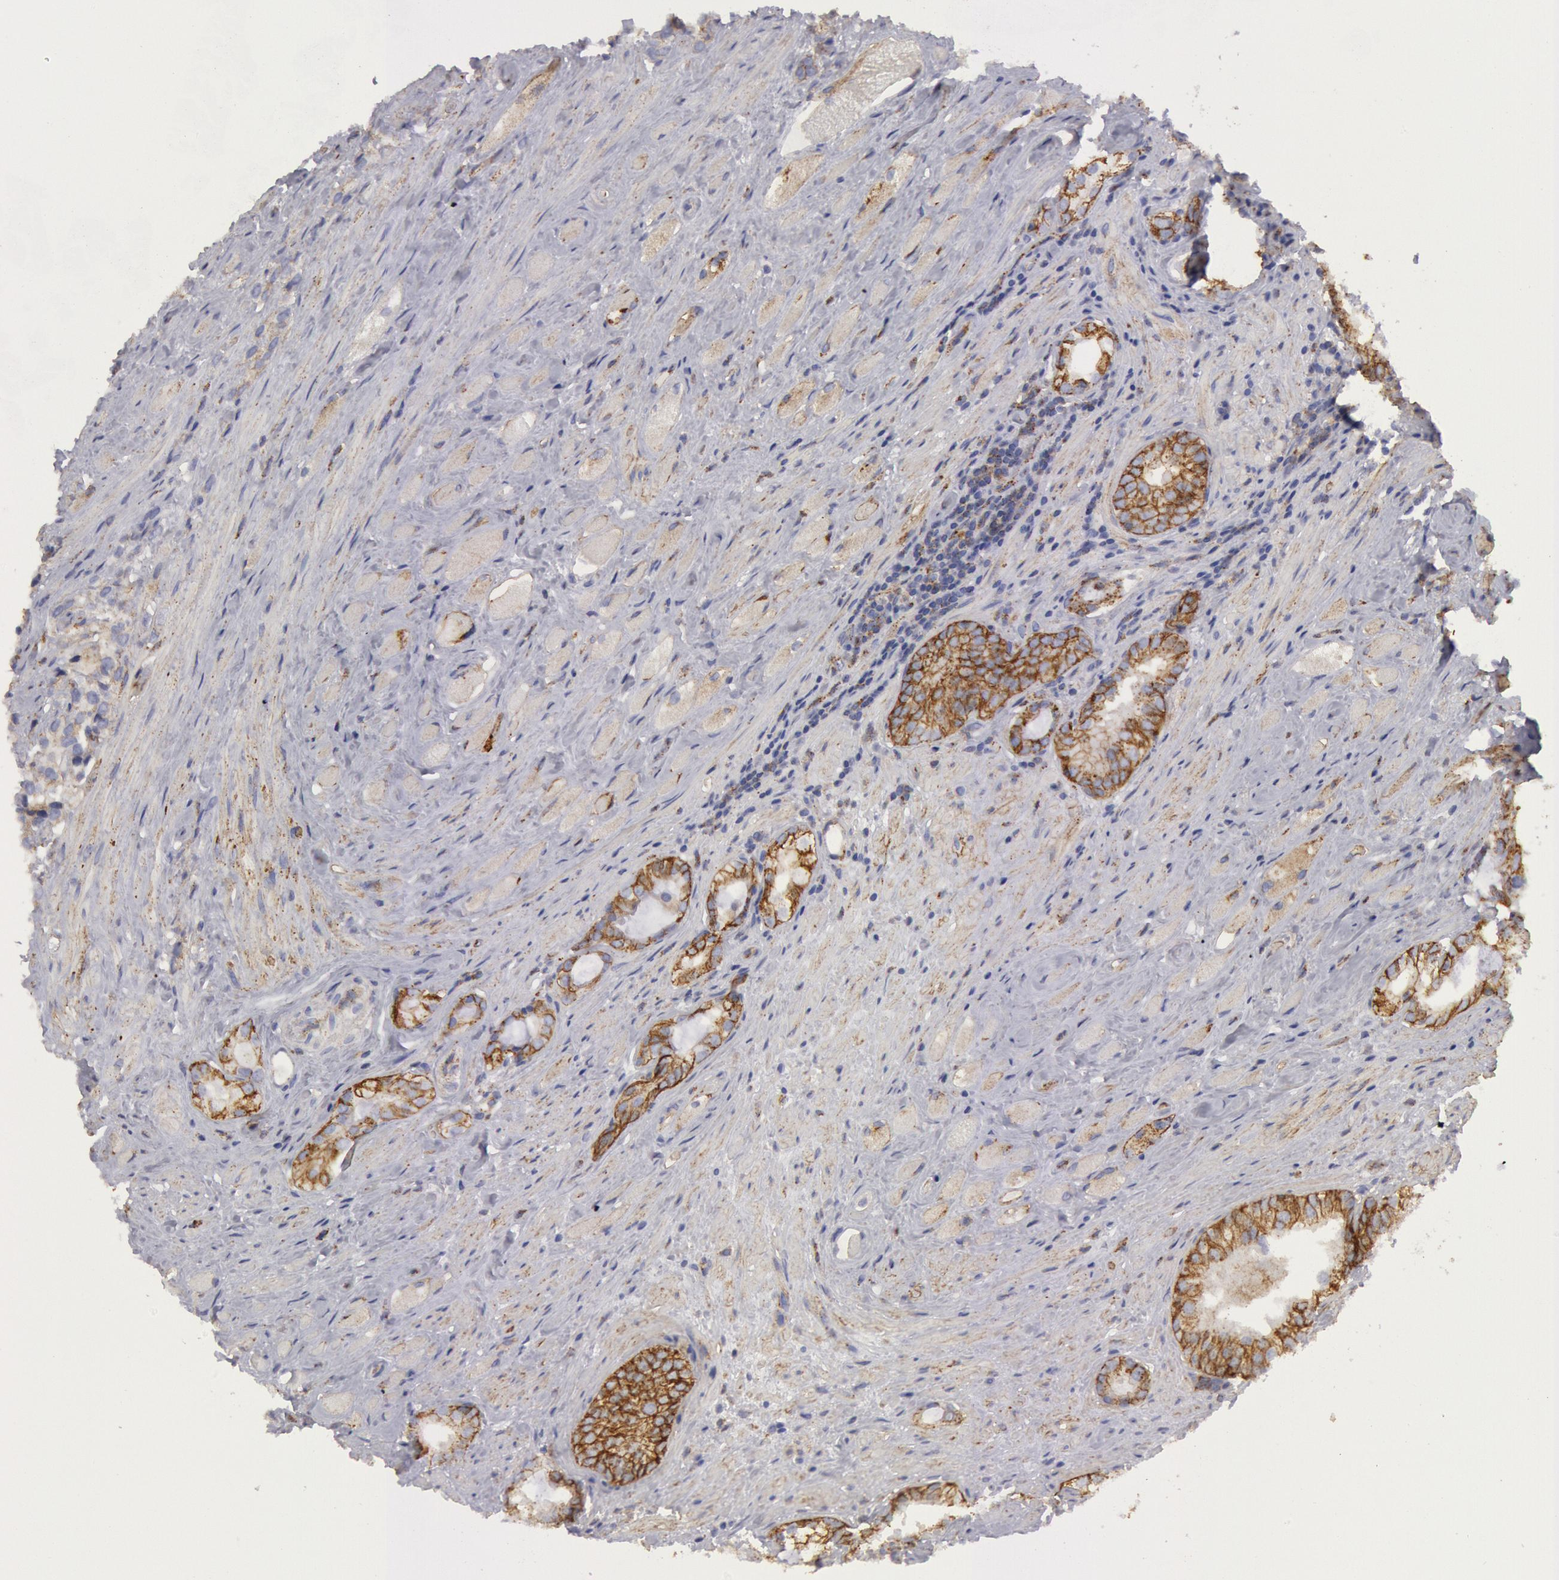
{"staining": {"intensity": "weak", "quantity": "<25%", "location": "cytoplasmic/membranous"}, "tissue": "prostate cancer", "cell_type": "Tumor cells", "image_type": "cancer", "snomed": [{"axis": "morphology", "description": "Adenocarcinoma, Medium grade"}, {"axis": "topography", "description": "Prostate"}], "caption": "A photomicrograph of medium-grade adenocarcinoma (prostate) stained for a protein reveals no brown staining in tumor cells.", "gene": "FLOT1", "patient": {"sex": "male", "age": 73}}